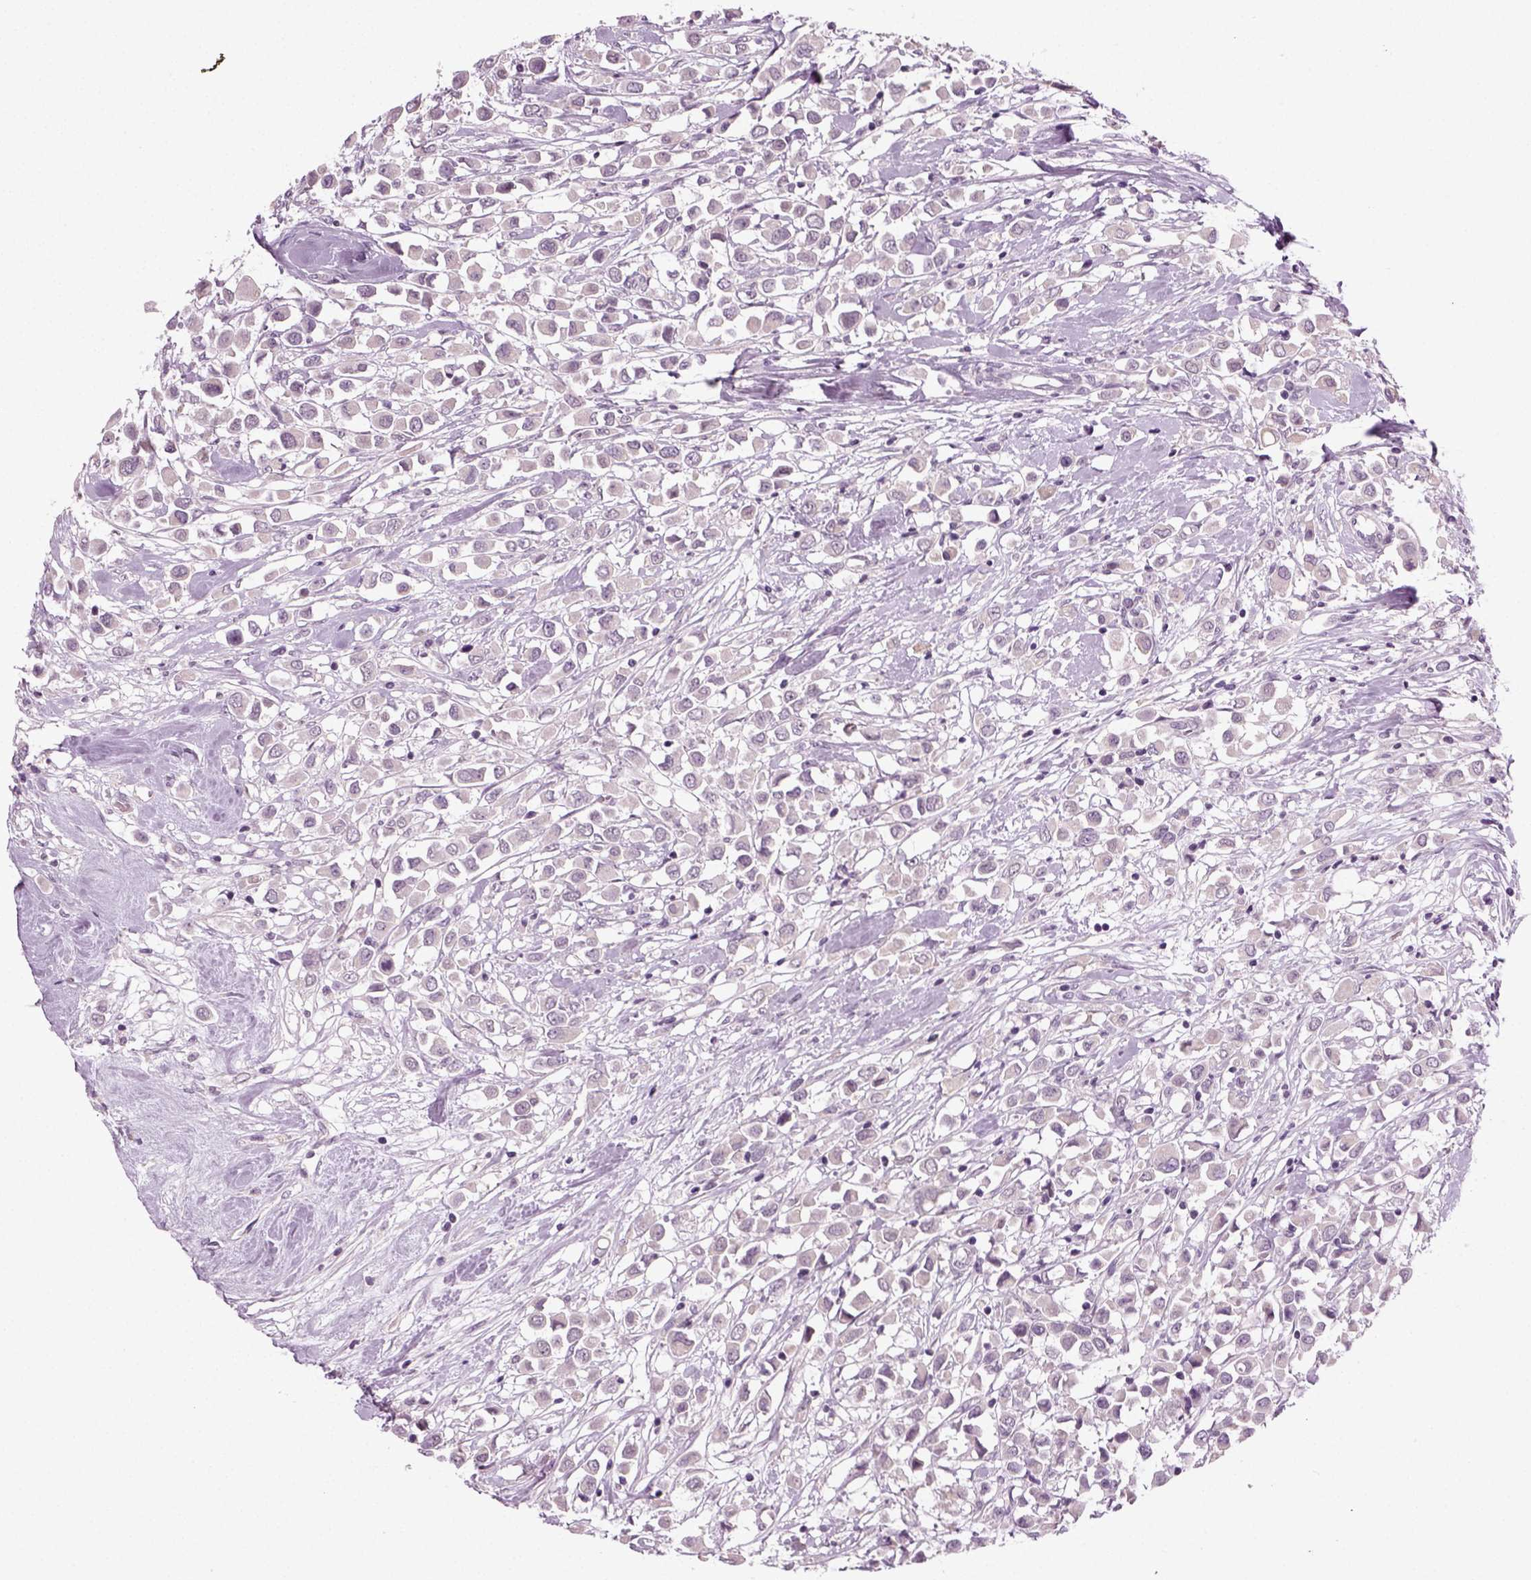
{"staining": {"intensity": "negative", "quantity": "none", "location": "none"}, "tissue": "breast cancer", "cell_type": "Tumor cells", "image_type": "cancer", "snomed": [{"axis": "morphology", "description": "Duct carcinoma"}, {"axis": "topography", "description": "Breast"}], "caption": "The IHC histopathology image has no significant staining in tumor cells of breast cancer tissue.", "gene": "SYNGAP1", "patient": {"sex": "female", "age": 61}}